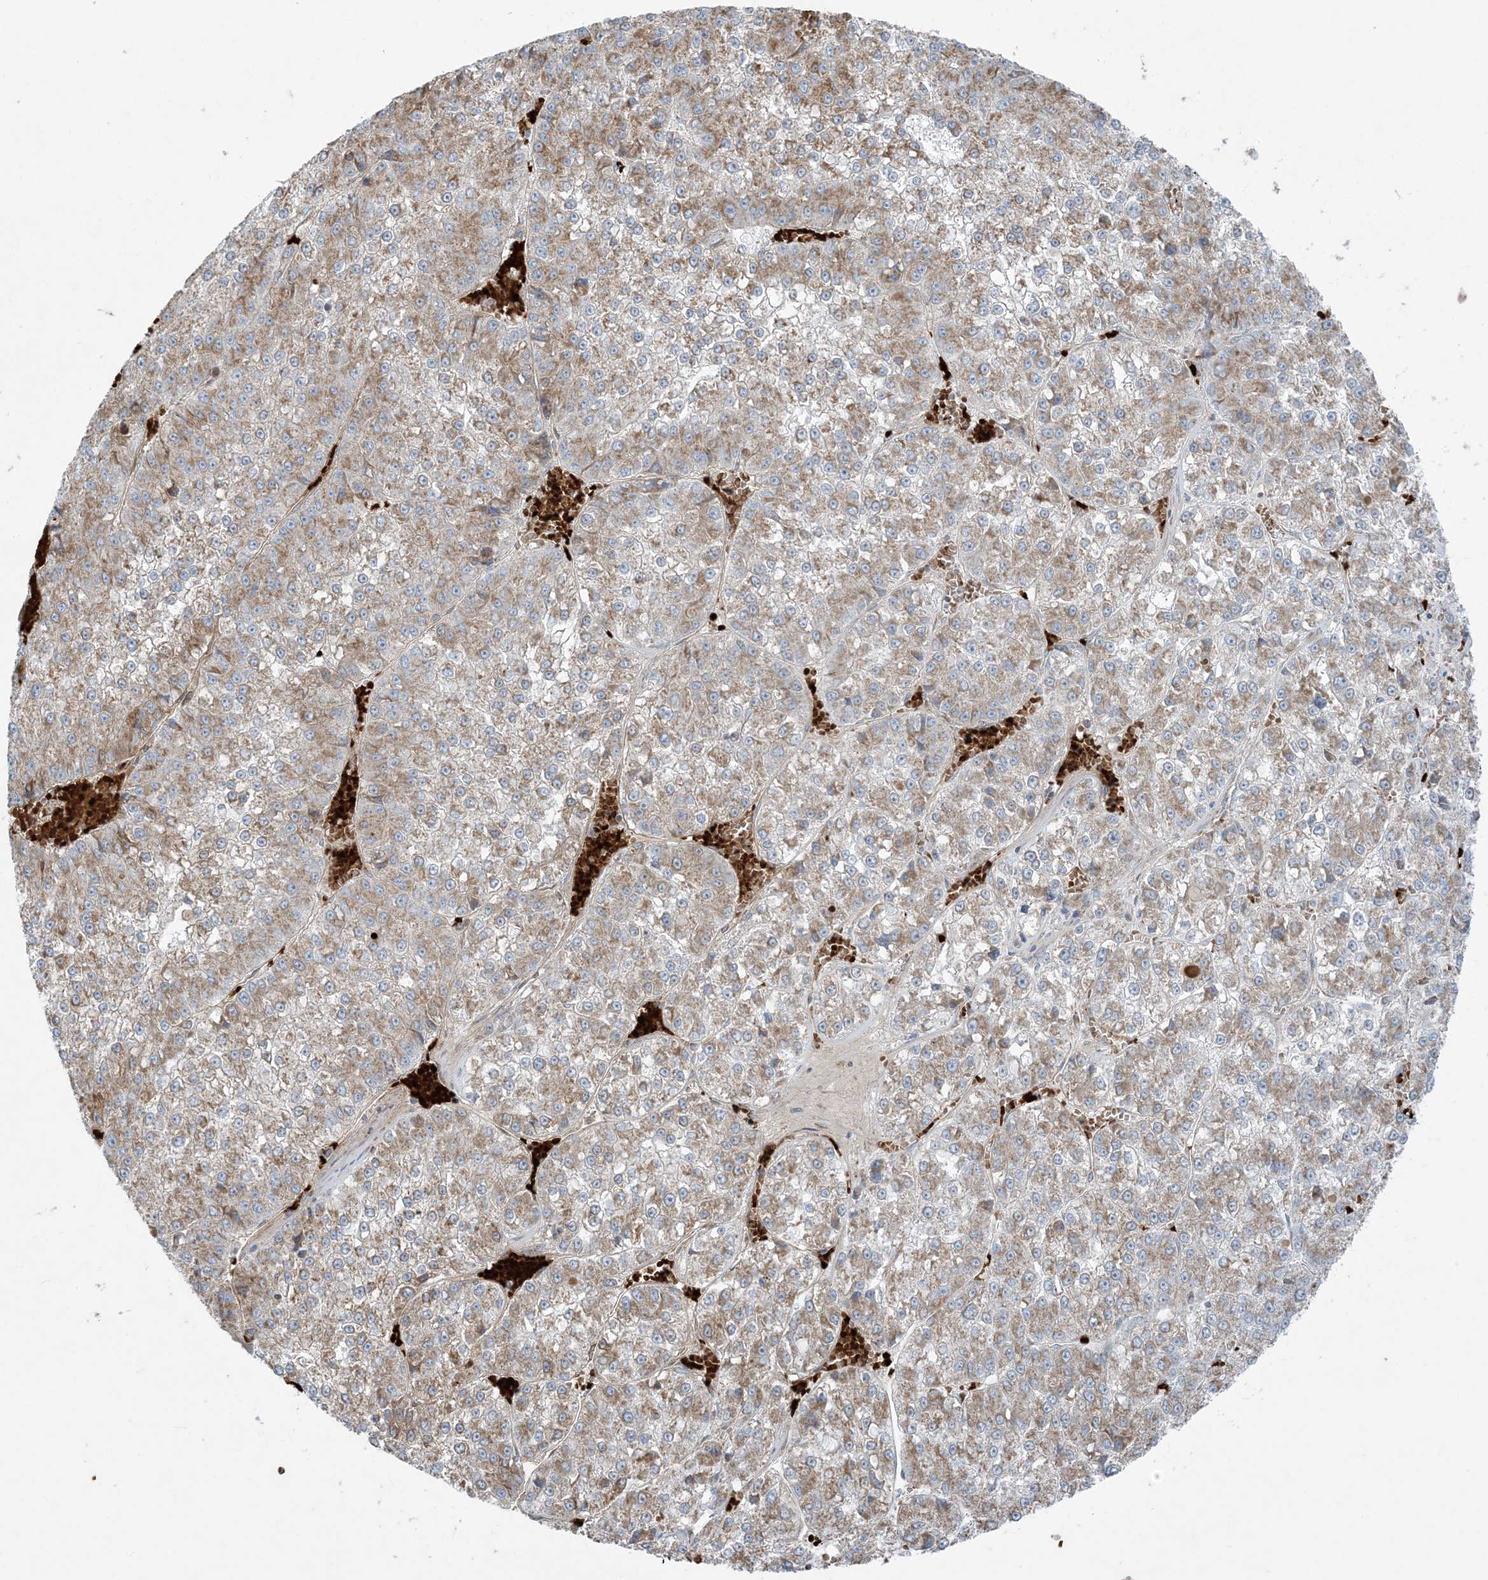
{"staining": {"intensity": "weak", "quantity": ">75%", "location": "cytoplasmic/membranous"}, "tissue": "liver cancer", "cell_type": "Tumor cells", "image_type": "cancer", "snomed": [{"axis": "morphology", "description": "Carcinoma, Hepatocellular, NOS"}, {"axis": "topography", "description": "Liver"}], "caption": "This micrograph demonstrates IHC staining of liver cancer, with low weak cytoplasmic/membranous positivity in approximately >75% of tumor cells.", "gene": "PIK3R4", "patient": {"sex": "female", "age": 73}}